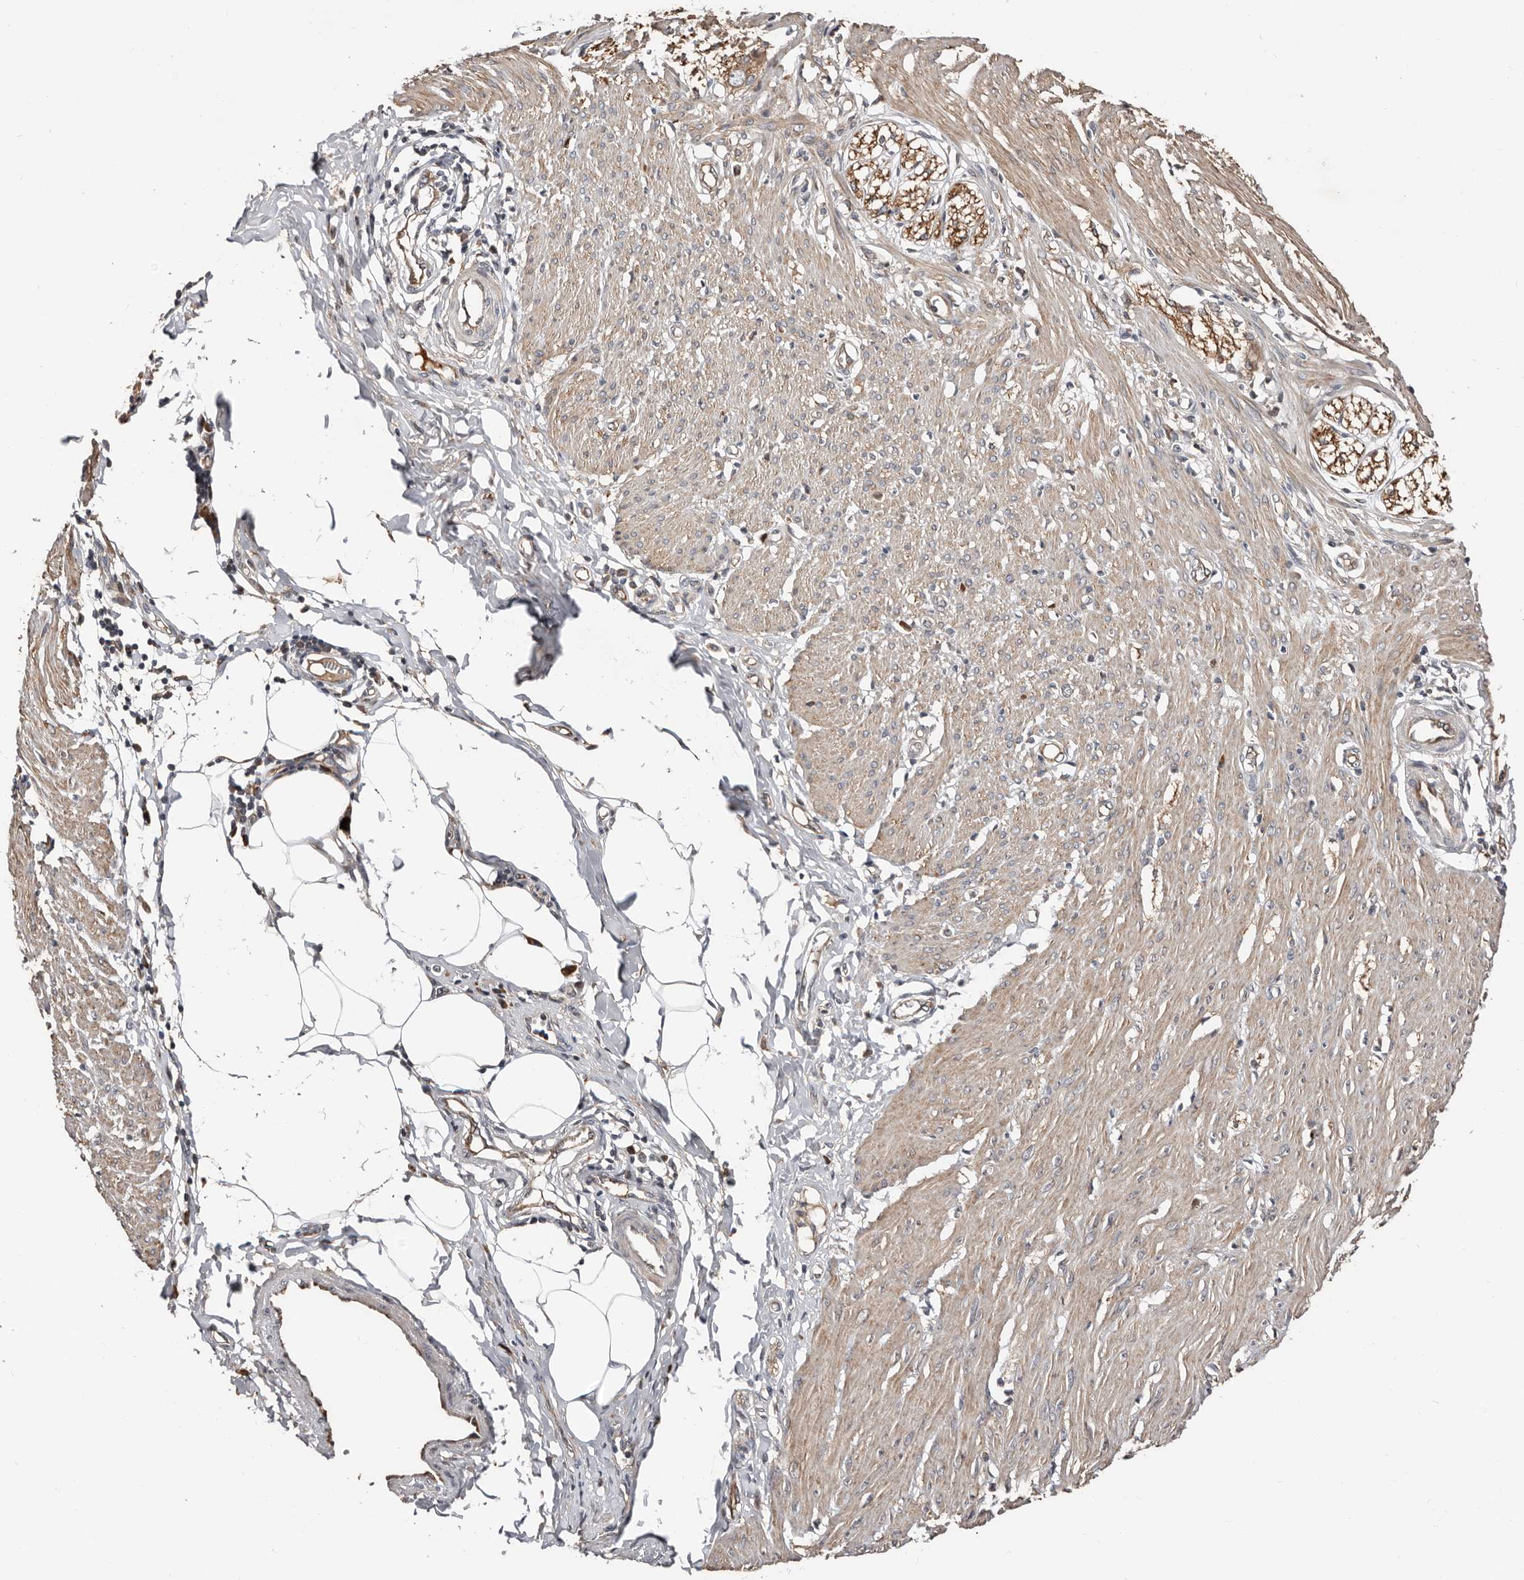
{"staining": {"intensity": "weak", "quantity": ">75%", "location": "cytoplasmic/membranous"}, "tissue": "smooth muscle", "cell_type": "Smooth muscle cells", "image_type": "normal", "snomed": [{"axis": "morphology", "description": "Normal tissue, NOS"}, {"axis": "morphology", "description": "Adenocarcinoma, NOS"}, {"axis": "topography", "description": "Colon"}, {"axis": "topography", "description": "Peripheral nerve tissue"}], "caption": "The micrograph demonstrates immunohistochemical staining of normal smooth muscle. There is weak cytoplasmic/membranous positivity is seen in approximately >75% of smooth muscle cells.", "gene": "SMYD4", "patient": {"sex": "male", "age": 14}}